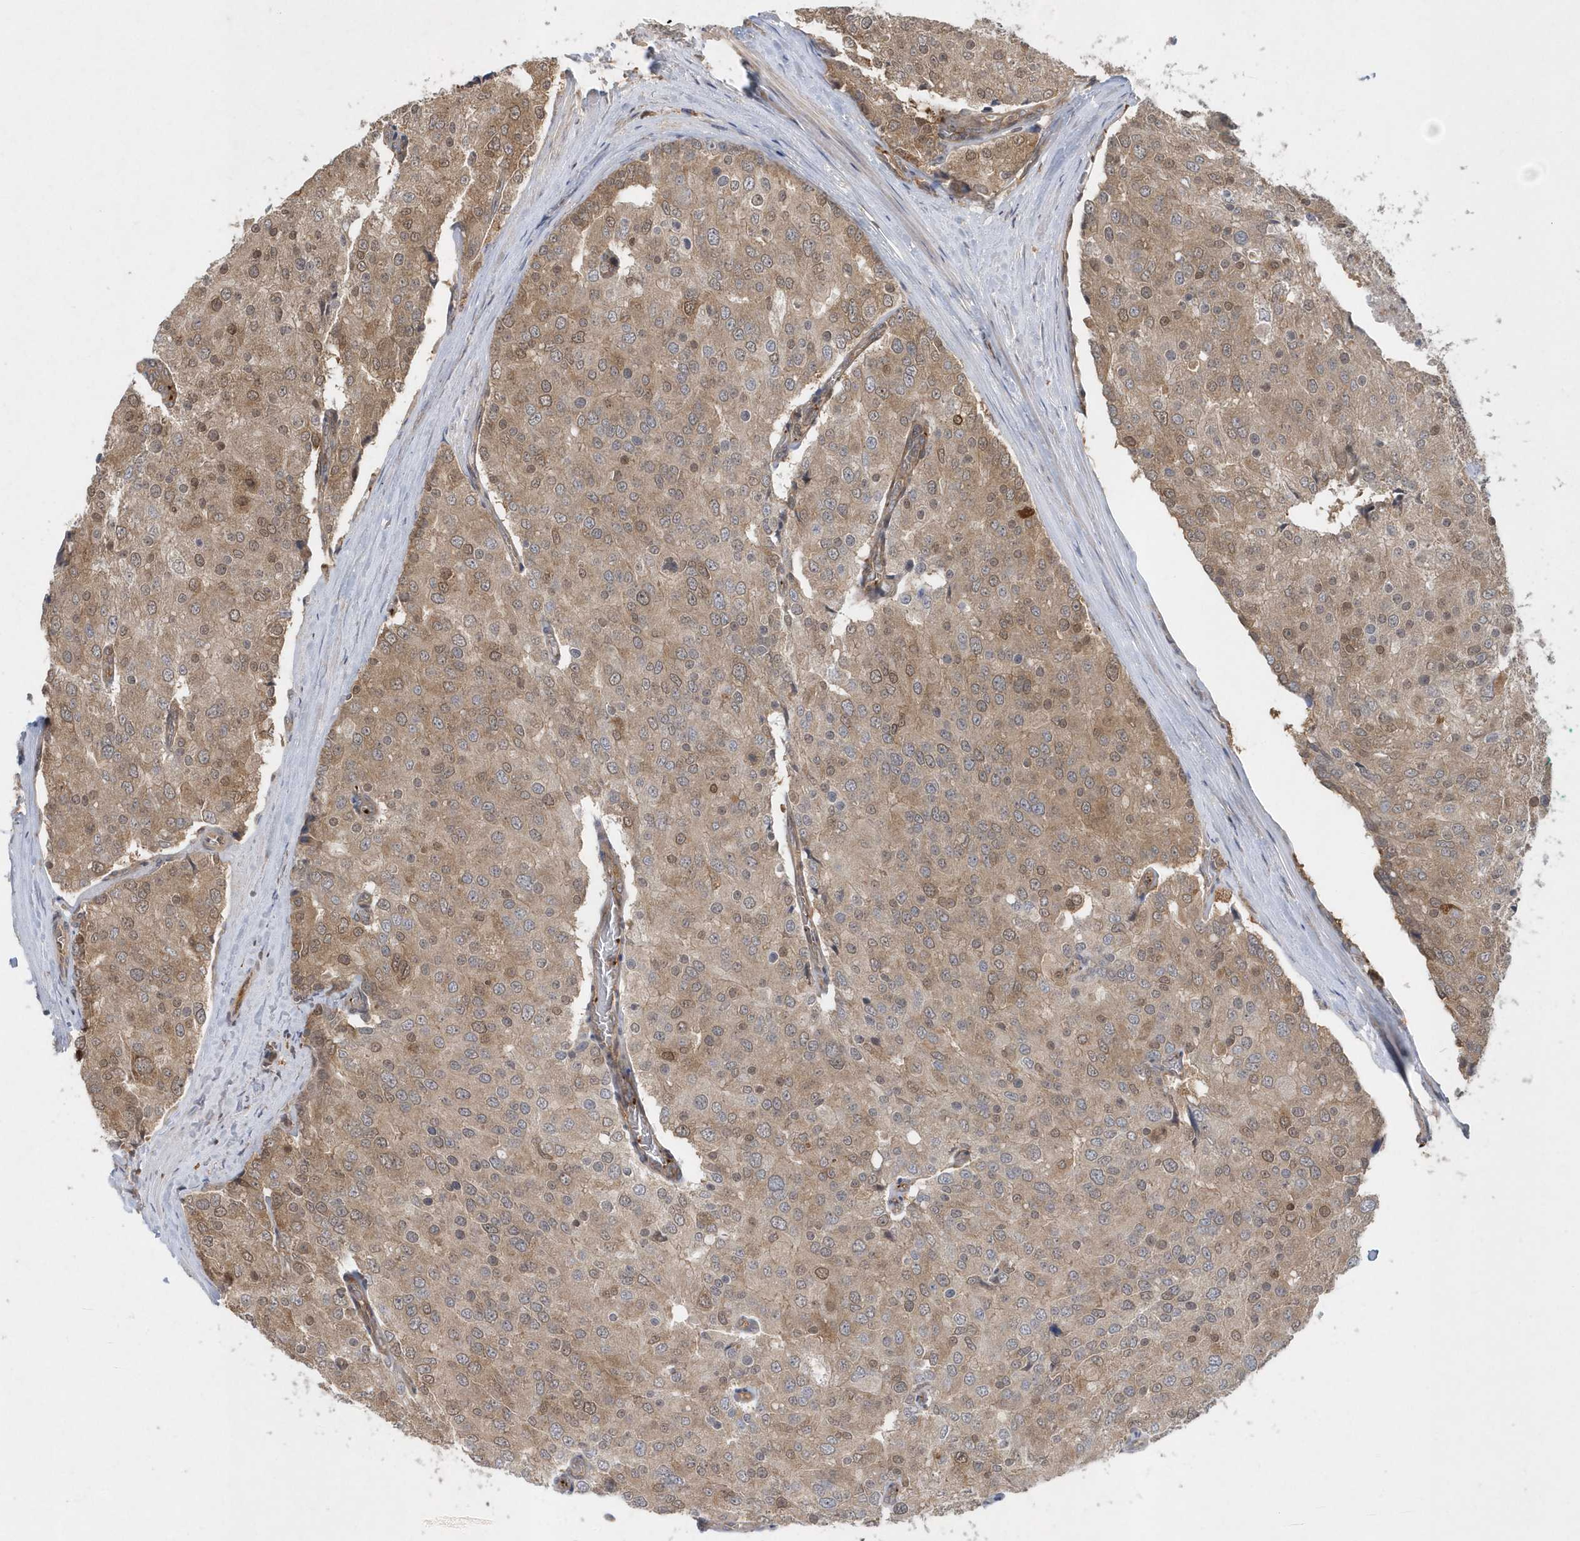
{"staining": {"intensity": "moderate", "quantity": ">75%", "location": "cytoplasmic/membranous,nuclear"}, "tissue": "prostate cancer", "cell_type": "Tumor cells", "image_type": "cancer", "snomed": [{"axis": "morphology", "description": "Adenocarcinoma, High grade"}, {"axis": "topography", "description": "Prostate"}], "caption": "Moderate cytoplasmic/membranous and nuclear protein expression is present in about >75% of tumor cells in prostate high-grade adenocarcinoma.", "gene": "ACYP1", "patient": {"sex": "male", "age": 50}}